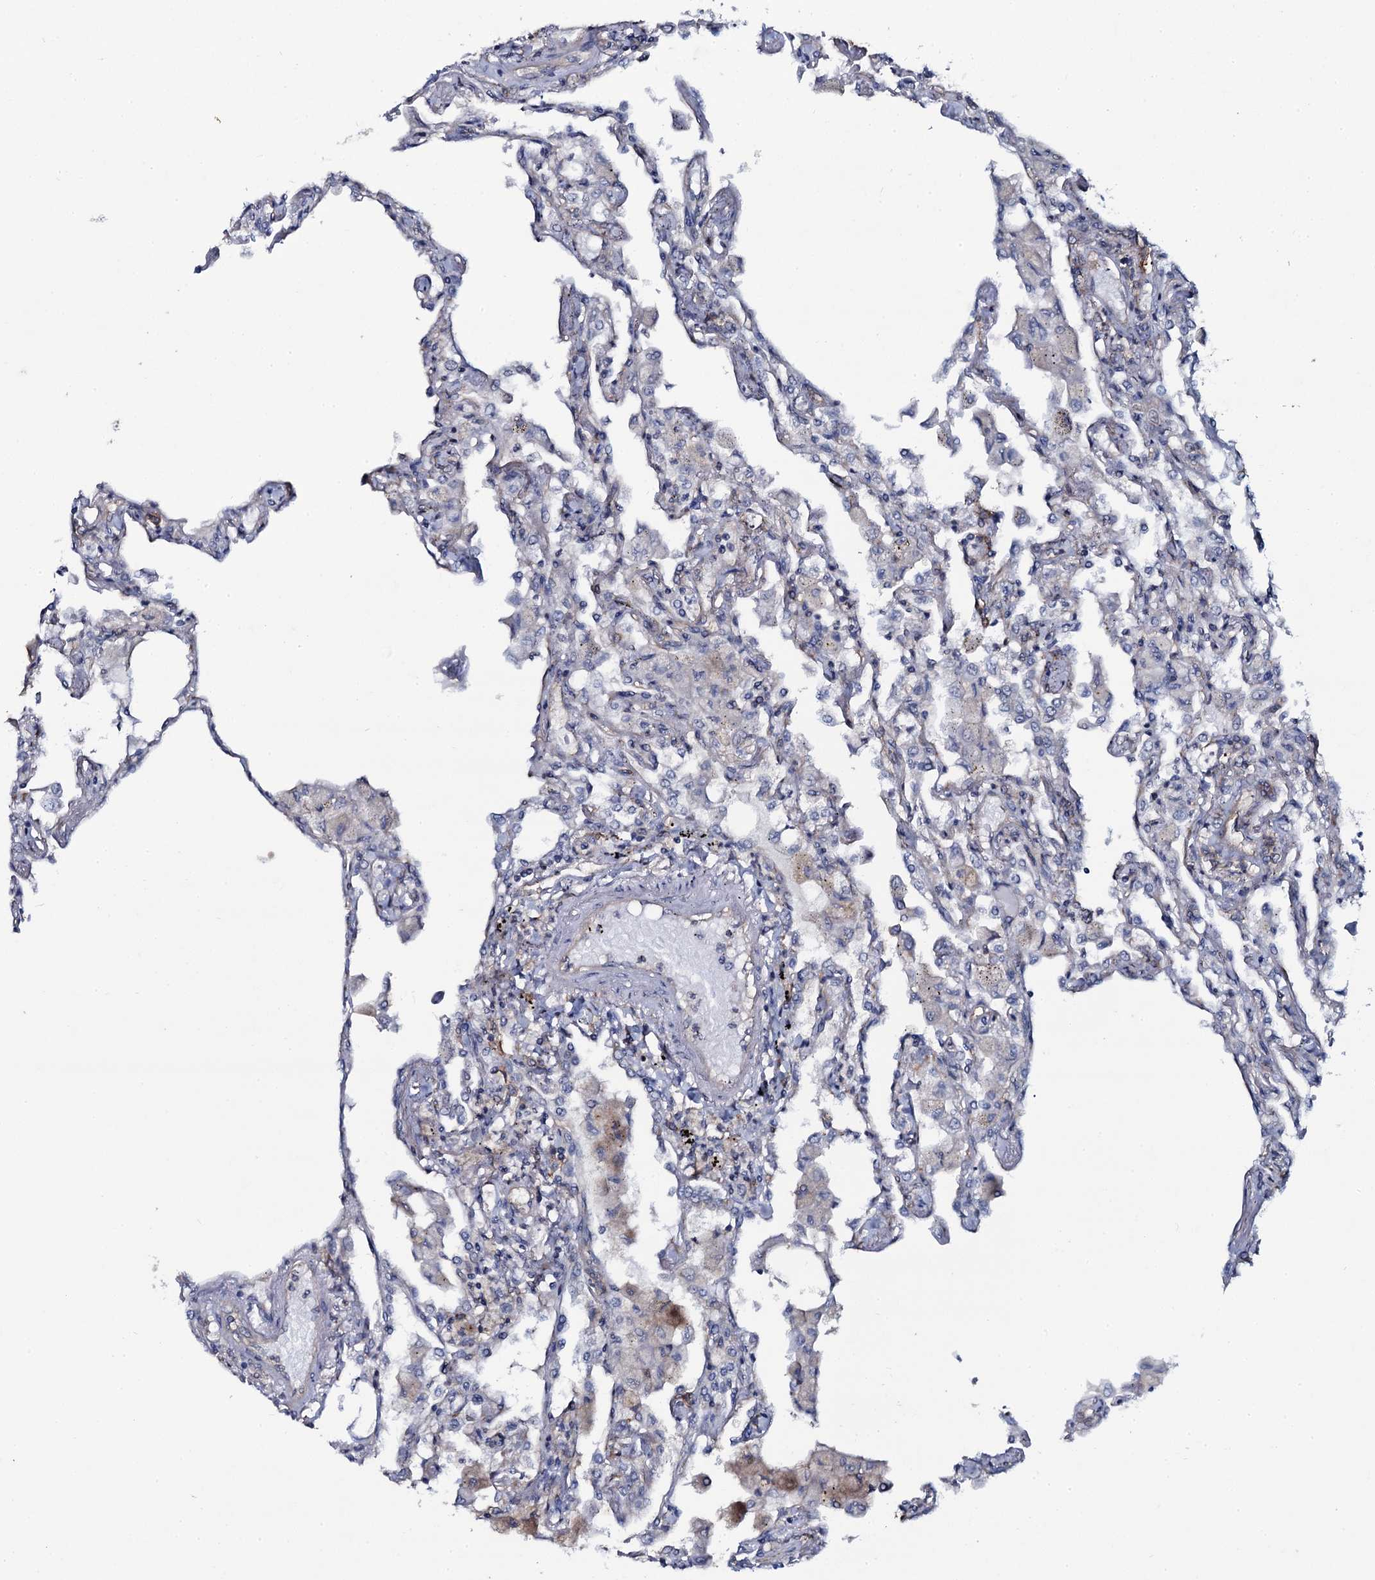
{"staining": {"intensity": "negative", "quantity": "none", "location": "none"}, "tissue": "lung", "cell_type": "Alveolar cells", "image_type": "normal", "snomed": [{"axis": "morphology", "description": "Normal tissue, NOS"}, {"axis": "topography", "description": "Bronchus"}, {"axis": "topography", "description": "Lung"}], "caption": "Lung stained for a protein using IHC demonstrates no staining alveolar cells.", "gene": "SNAP23", "patient": {"sex": "female", "age": 49}}